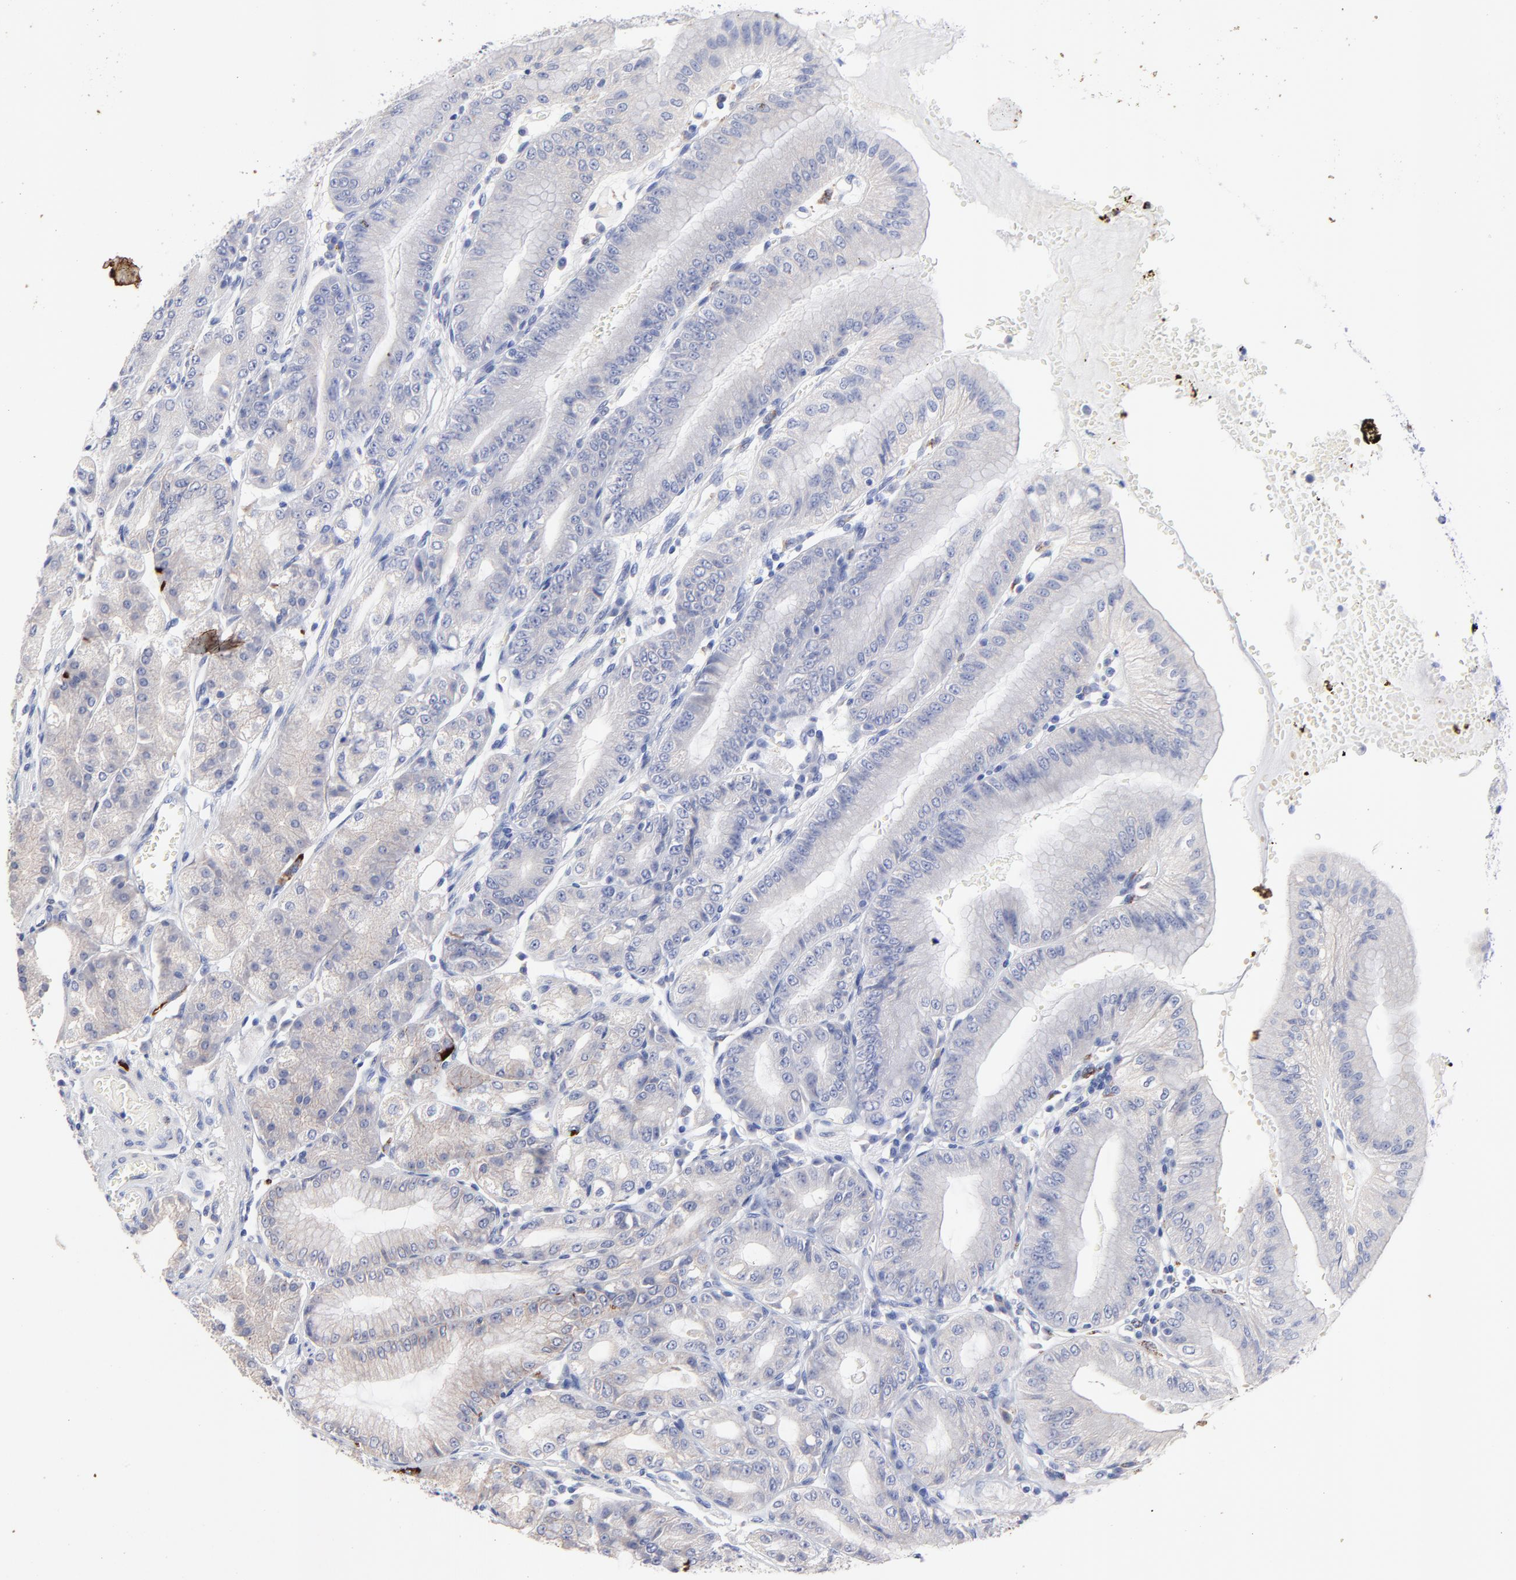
{"staining": {"intensity": "weak", "quantity": "<25%", "location": "cytoplasmic/membranous"}, "tissue": "stomach", "cell_type": "Glandular cells", "image_type": "normal", "snomed": [{"axis": "morphology", "description": "Normal tissue, NOS"}, {"axis": "topography", "description": "Stomach, lower"}], "caption": "A micrograph of human stomach is negative for staining in glandular cells. The staining was performed using DAB (3,3'-diaminobenzidine) to visualize the protein expression in brown, while the nuclei were stained in blue with hematoxylin (Magnification: 20x).", "gene": "FBXO10", "patient": {"sex": "male", "age": 71}}